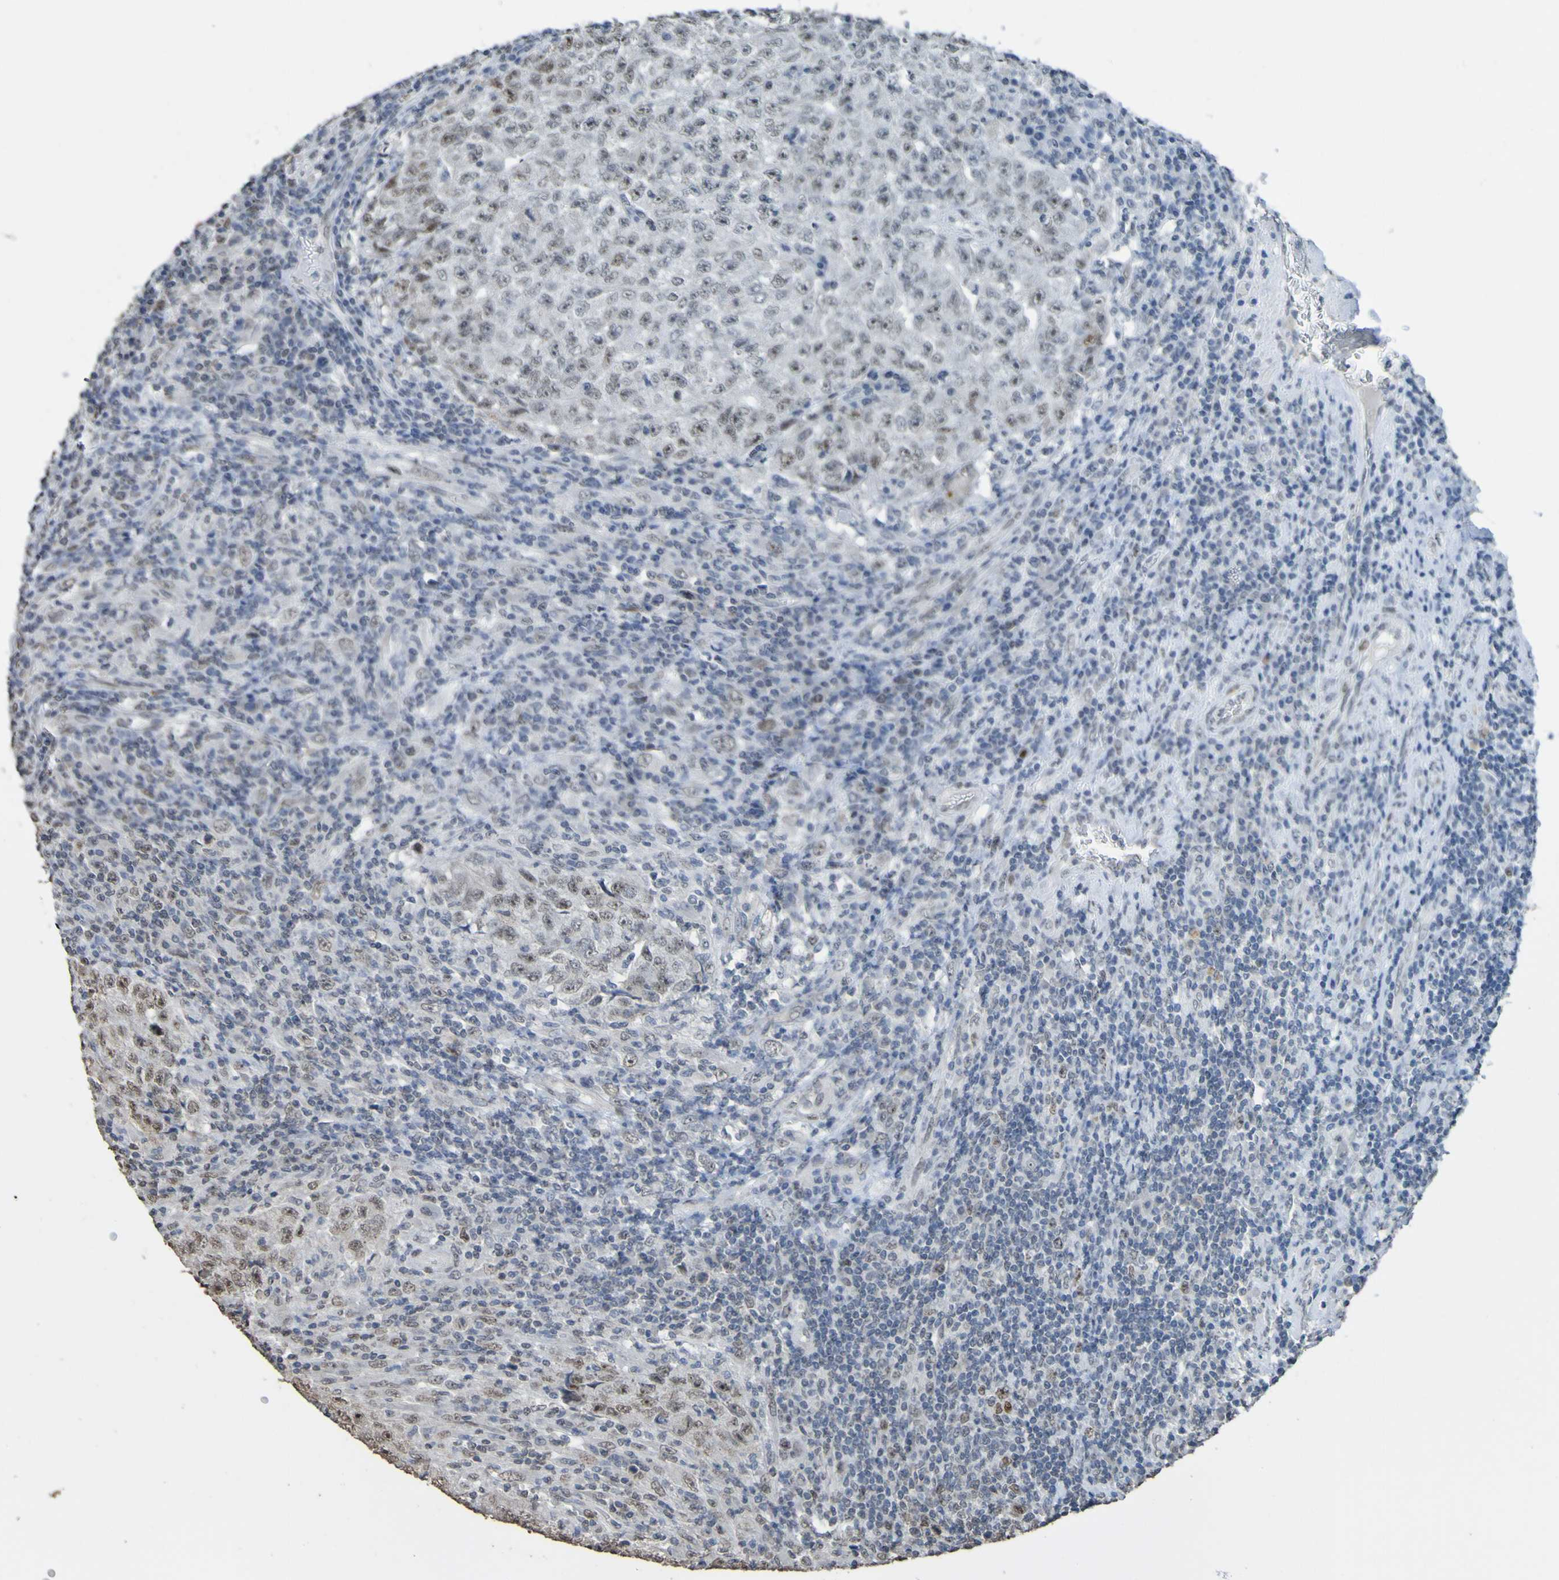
{"staining": {"intensity": "negative", "quantity": "none", "location": "none"}, "tissue": "testis cancer", "cell_type": "Tumor cells", "image_type": "cancer", "snomed": [{"axis": "morphology", "description": "Necrosis, NOS"}, {"axis": "morphology", "description": "Carcinoma, Embryonal, NOS"}, {"axis": "topography", "description": "Testis"}], "caption": "Human testis embryonal carcinoma stained for a protein using immunohistochemistry (IHC) demonstrates no positivity in tumor cells.", "gene": "ALKBH2", "patient": {"sex": "male", "age": 19}}